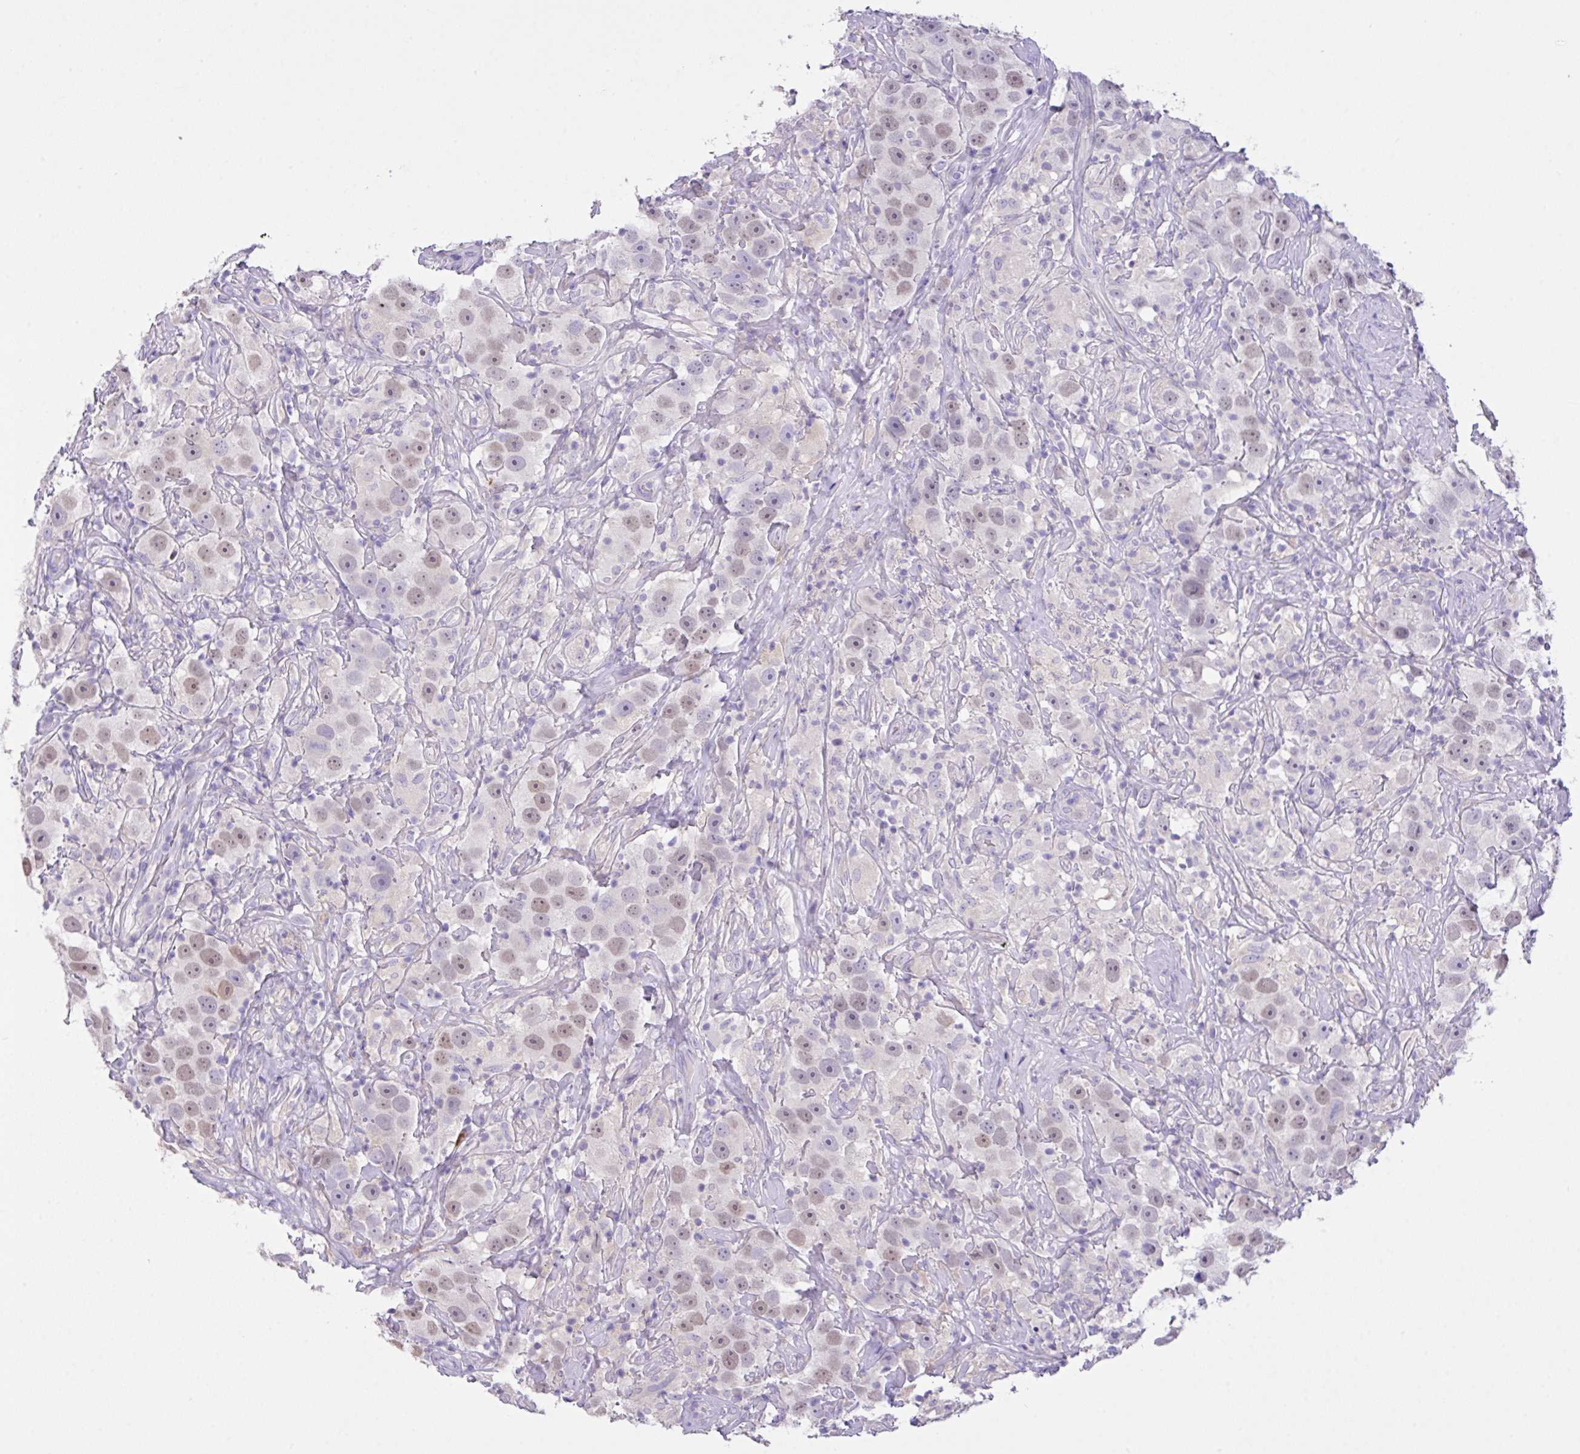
{"staining": {"intensity": "weak", "quantity": "25%-75%", "location": "nuclear"}, "tissue": "testis cancer", "cell_type": "Tumor cells", "image_type": "cancer", "snomed": [{"axis": "morphology", "description": "Seminoma, NOS"}, {"axis": "topography", "description": "Testis"}], "caption": "An immunohistochemistry micrograph of tumor tissue is shown. Protein staining in brown labels weak nuclear positivity in testis seminoma within tumor cells.", "gene": "CST11", "patient": {"sex": "male", "age": 49}}